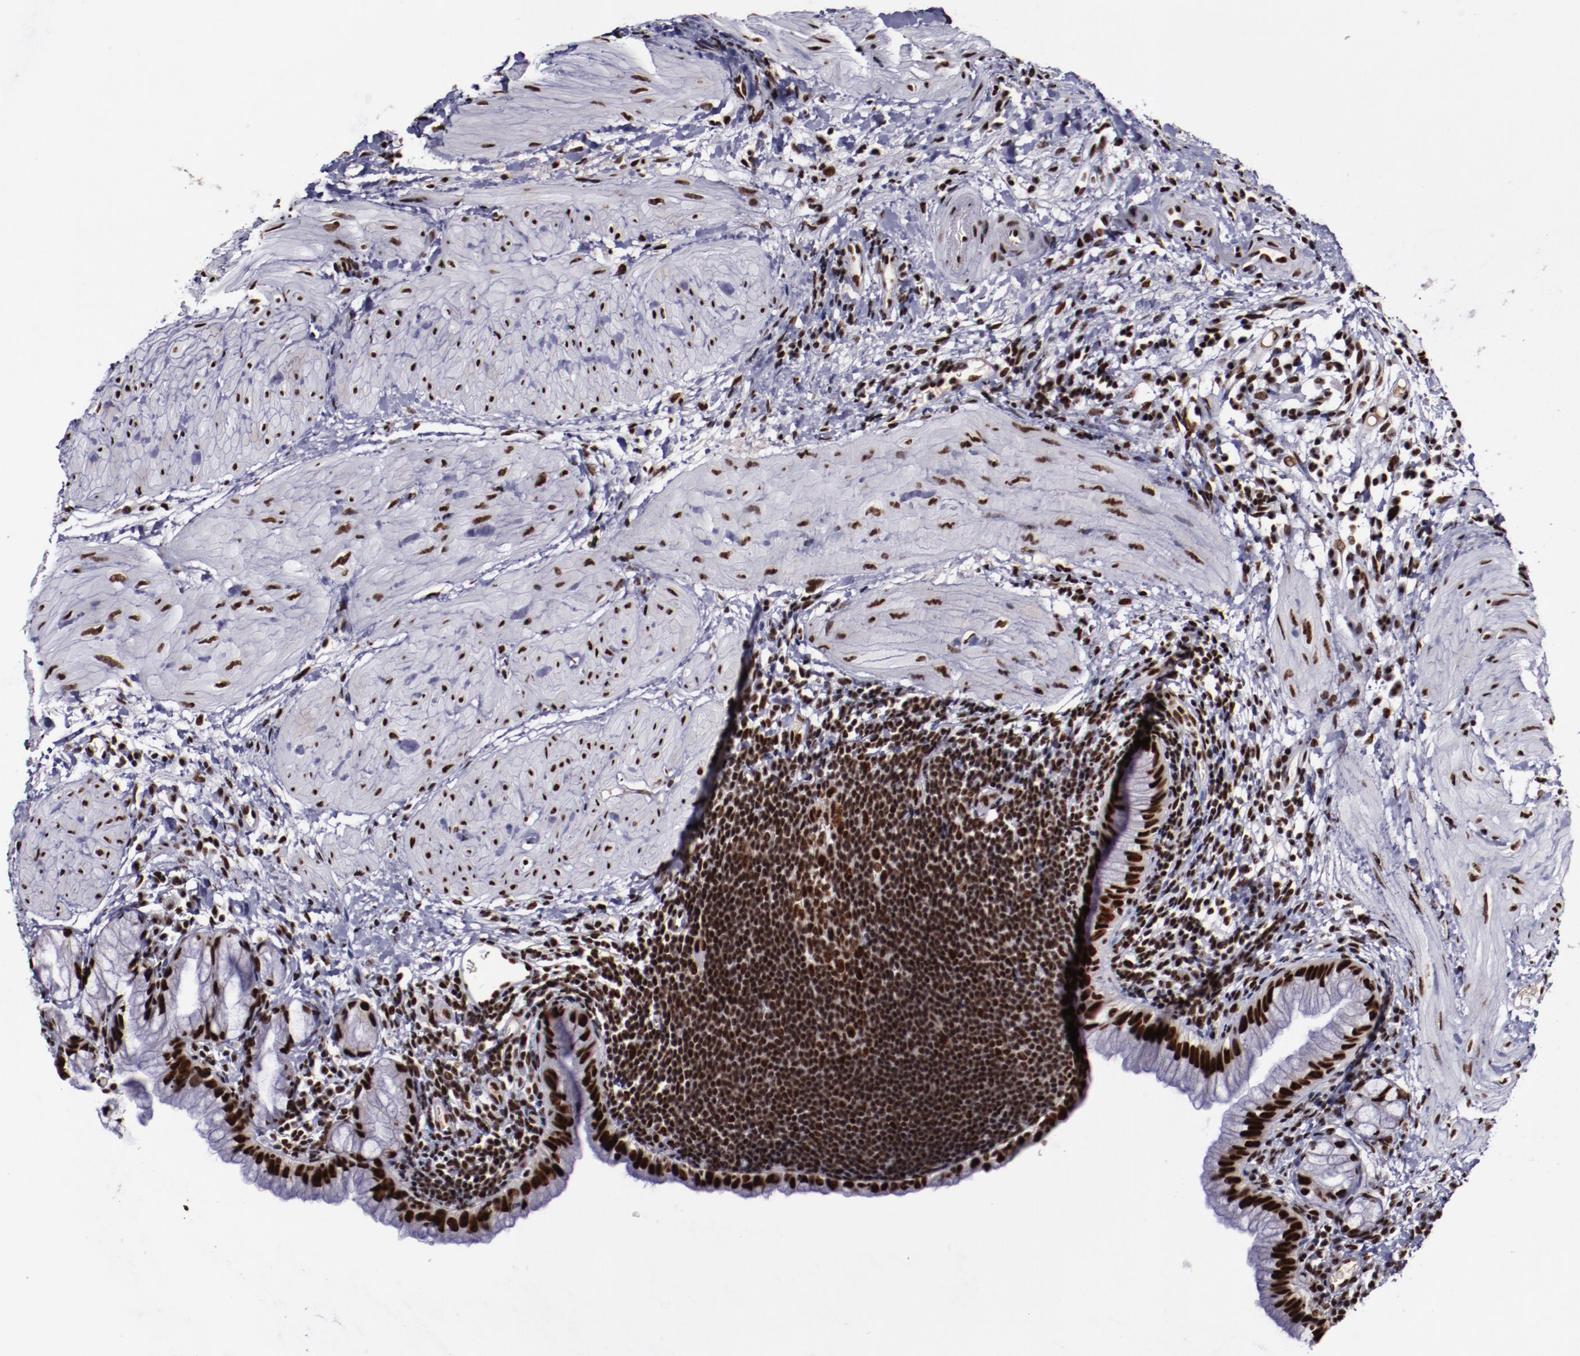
{"staining": {"intensity": "strong", "quantity": ">75%", "location": "nuclear"}, "tissue": "gallbladder", "cell_type": "Glandular cells", "image_type": "normal", "snomed": [{"axis": "morphology", "description": "Normal tissue, NOS"}, {"axis": "morphology", "description": "Inflammation, NOS"}, {"axis": "topography", "description": "Gallbladder"}], "caption": "Immunohistochemistry (IHC) histopathology image of normal gallbladder: gallbladder stained using immunohistochemistry exhibits high levels of strong protein expression localized specifically in the nuclear of glandular cells, appearing as a nuclear brown color.", "gene": "ERH", "patient": {"sex": "male", "age": 66}}